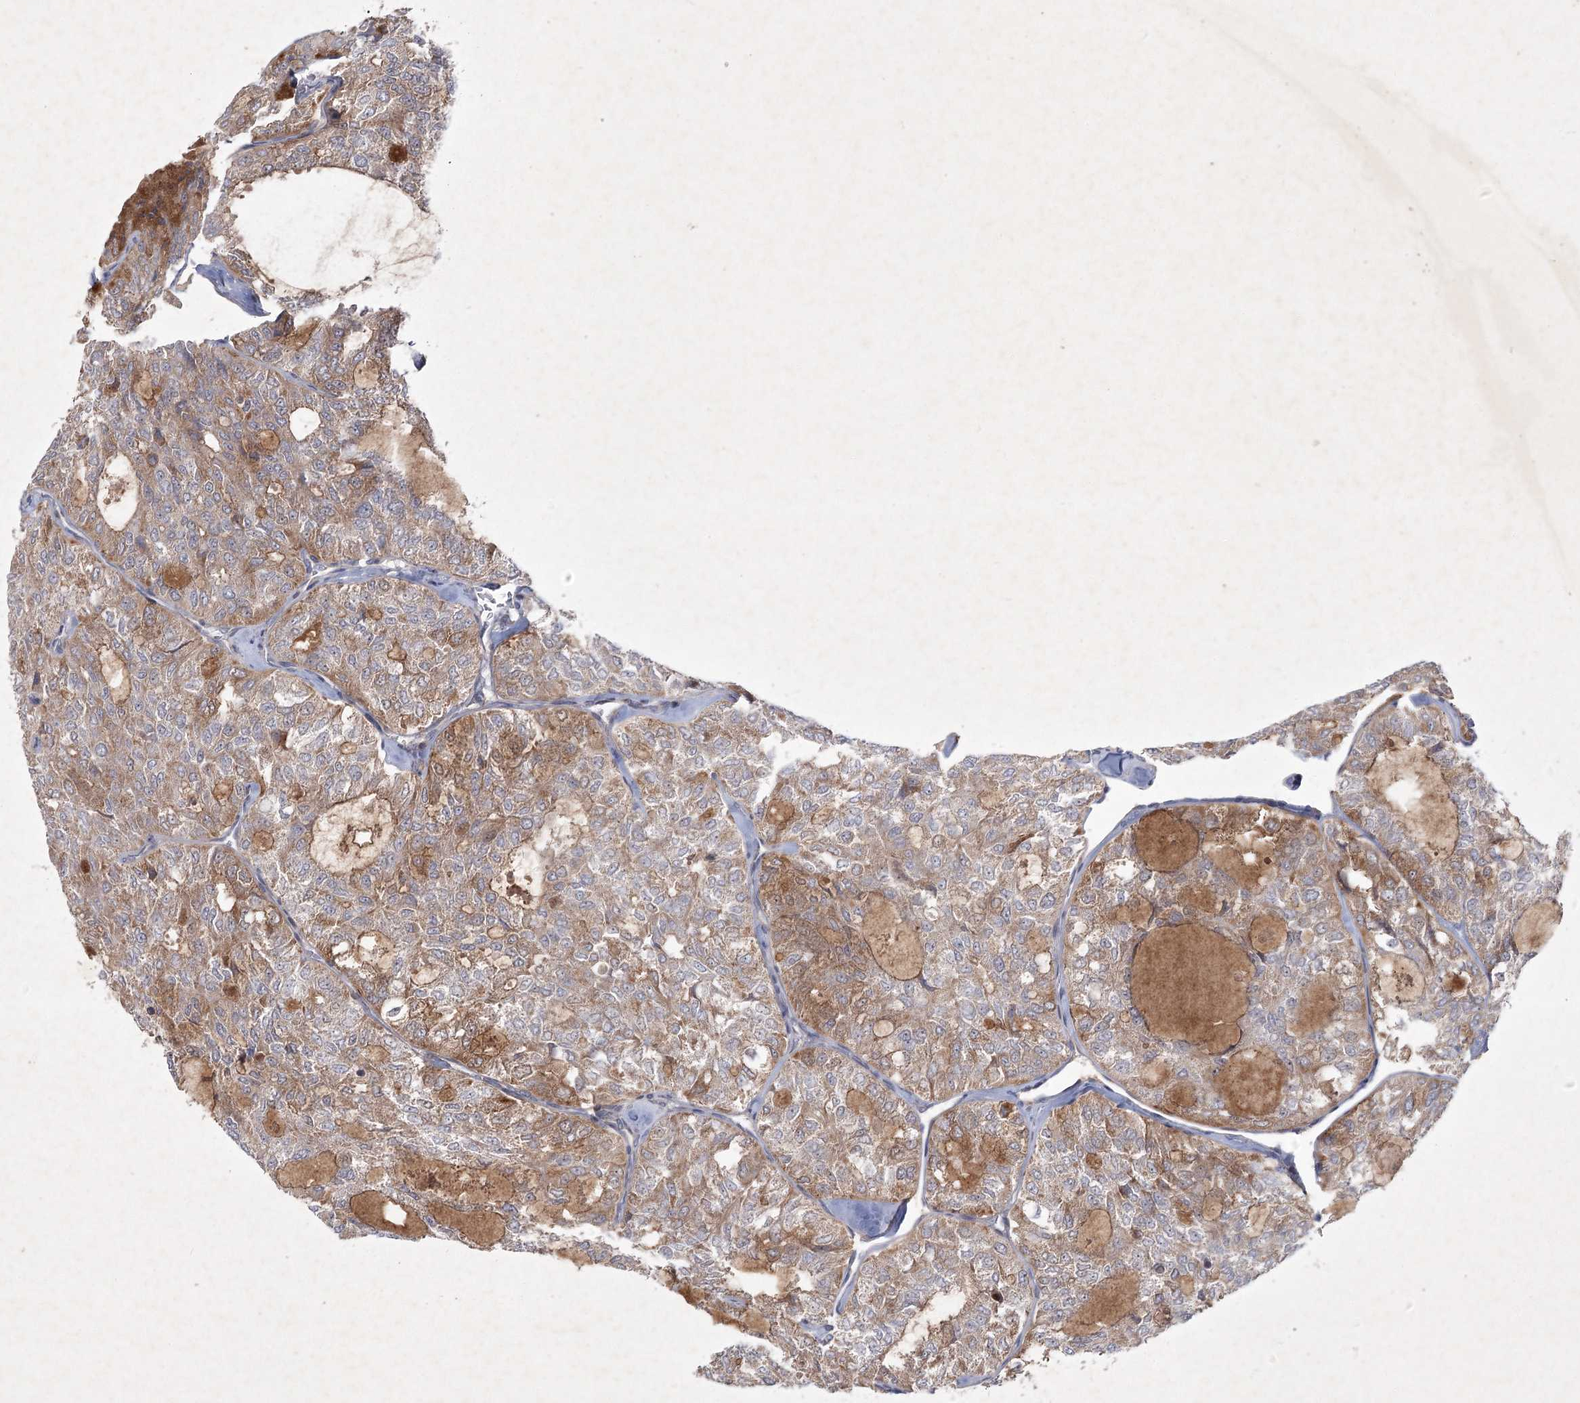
{"staining": {"intensity": "moderate", "quantity": "25%-75%", "location": "cytoplasmic/membranous"}, "tissue": "thyroid cancer", "cell_type": "Tumor cells", "image_type": "cancer", "snomed": [{"axis": "morphology", "description": "Follicular adenoma carcinoma, NOS"}, {"axis": "topography", "description": "Thyroid gland"}], "caption": "Moderate cytoplasmic/membranous protein expression is seen in approximately 25%-75% of tumor cells in follicular adenoma carcinoma (thyroid).", "gene": "MAP3K13", "patient": {"sex": "male", "age": 75}}